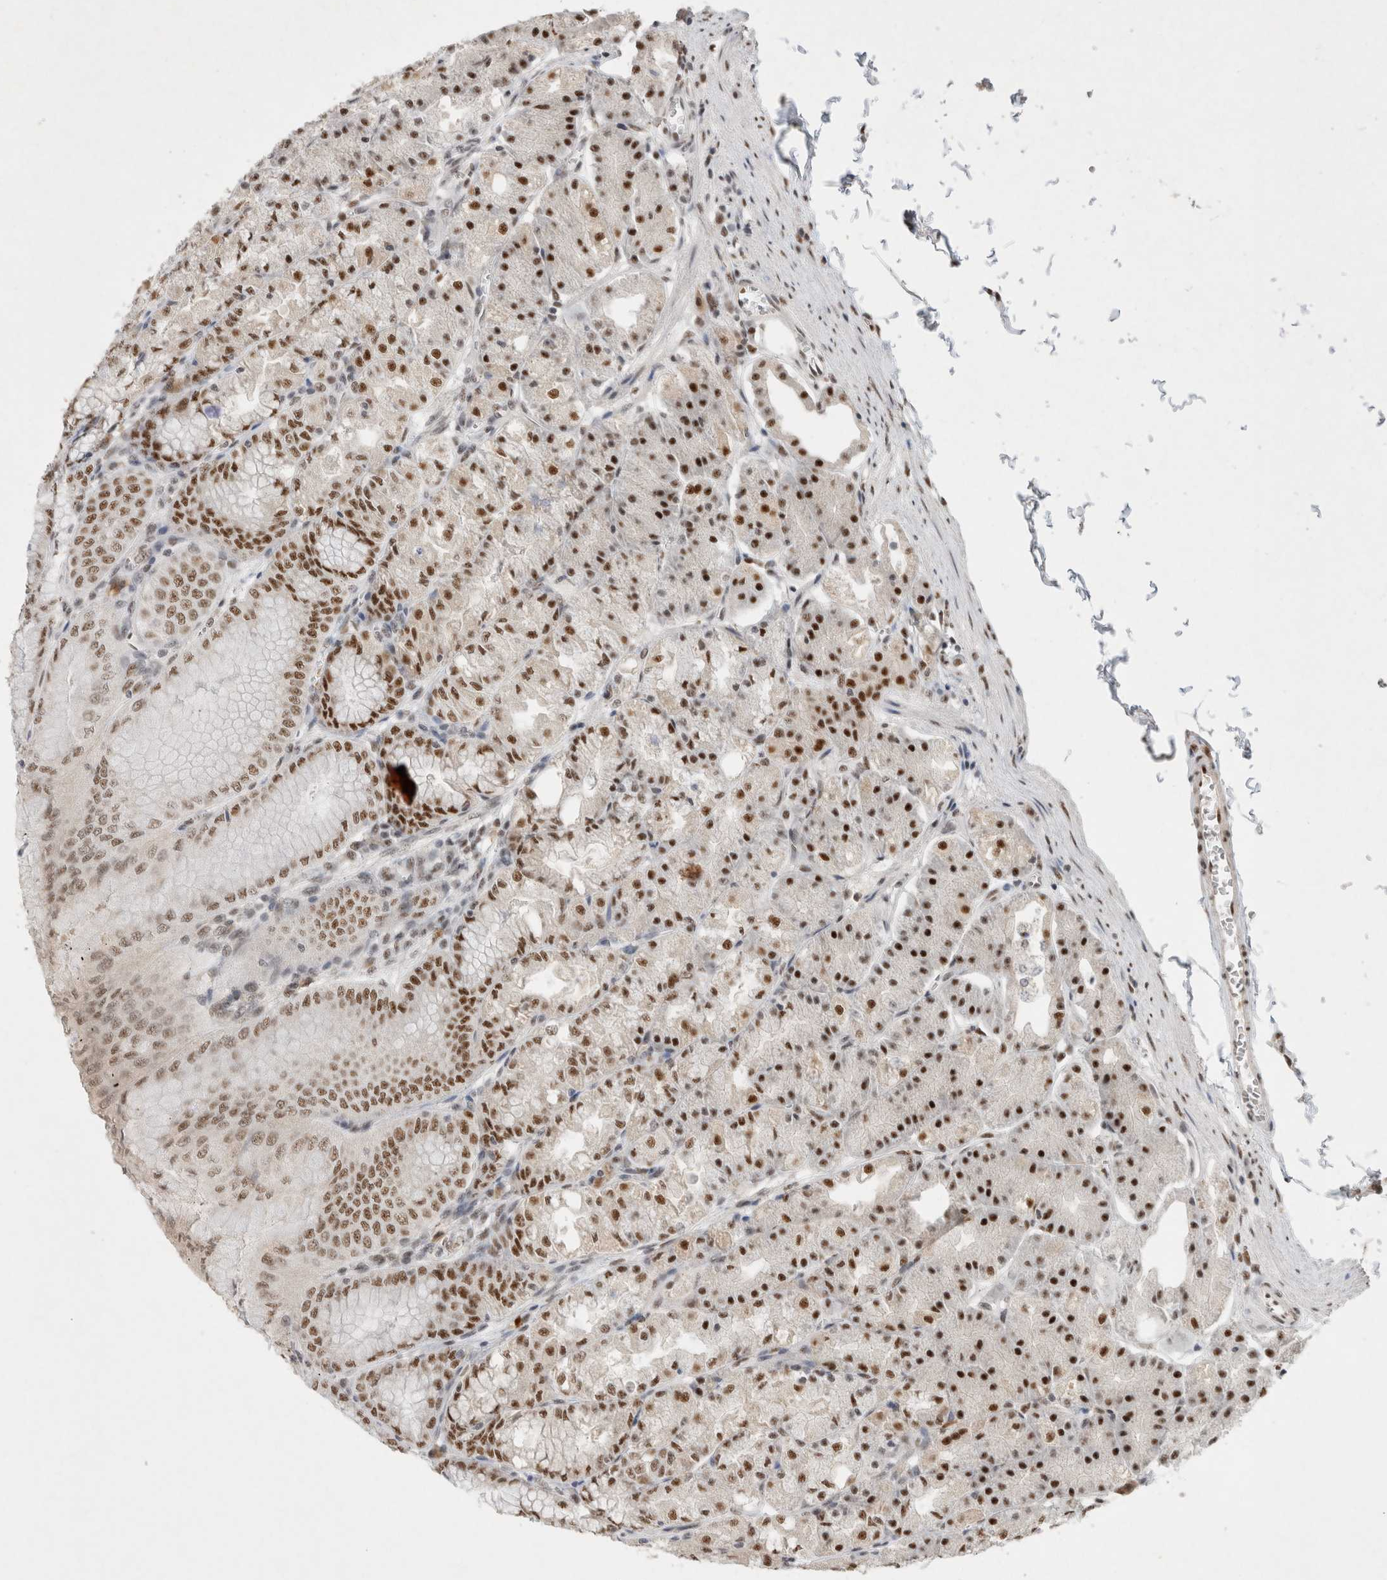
{"staining": {"intensity": "strong", "quantity": ">75%", "location": "nuclear"}, "tissue": "stomach", "cell_type": "Glandular cells", "image_type": "normal", "snomed": [{"axis": "morphology", "description": "Normal tissue, NOS"}, {"axis": "topography", "description": "Stomach, lower"}], "caption": "Protein staining by immunohistochemistry demonstrates strong nuclear positivity in about >75% of glandular cells in unremarkable stomach. The staining is performed using DAB brown chromogen to label protein expression. The nuclei are counter-stained blue using hematoxylin.", "gene": "DDX42", "patient": {"sex": "male", "age": 71}}